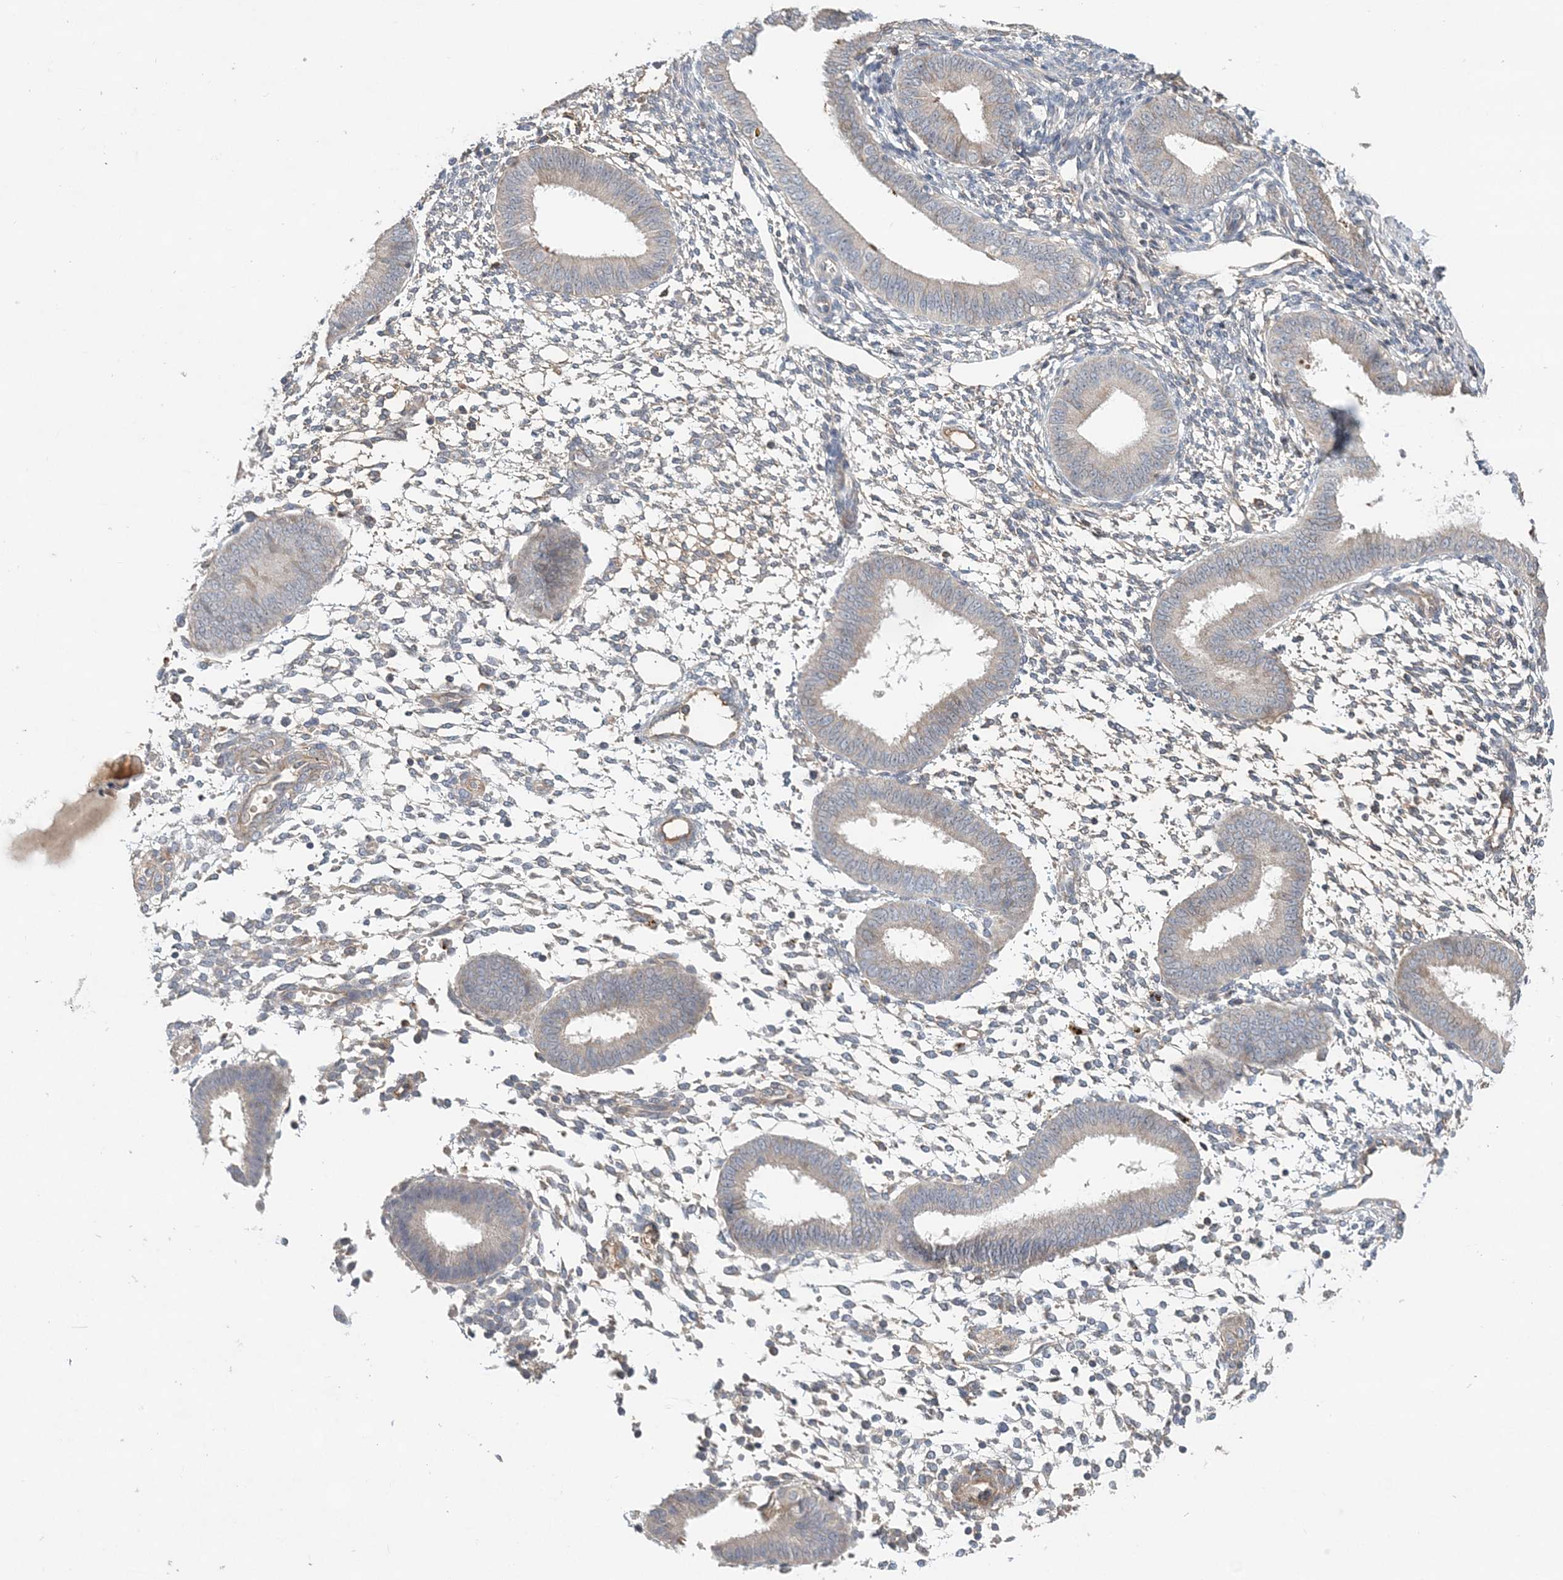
{"staining": {"intensity": "negative", "quantity": "none", "location": "none"}, "tissue": "endometrium", "cell_type": "Cells in endometrial stroma", "image_type": "normal", "snomed": [{"axis": "morphology", "description": "Normal tissue, NOS"}, {"axis": "topography", "description": "Uterus"}, {"axis": "topography", "description": "Endometrium"}], "caption": "This is an immunohistochemistry (IHC) image of unremarkable human endometrium. There is no expression in cells in endometrial stroma.", "gene": "SYCP3", "patient": {"sex": "female", "age": 48}}